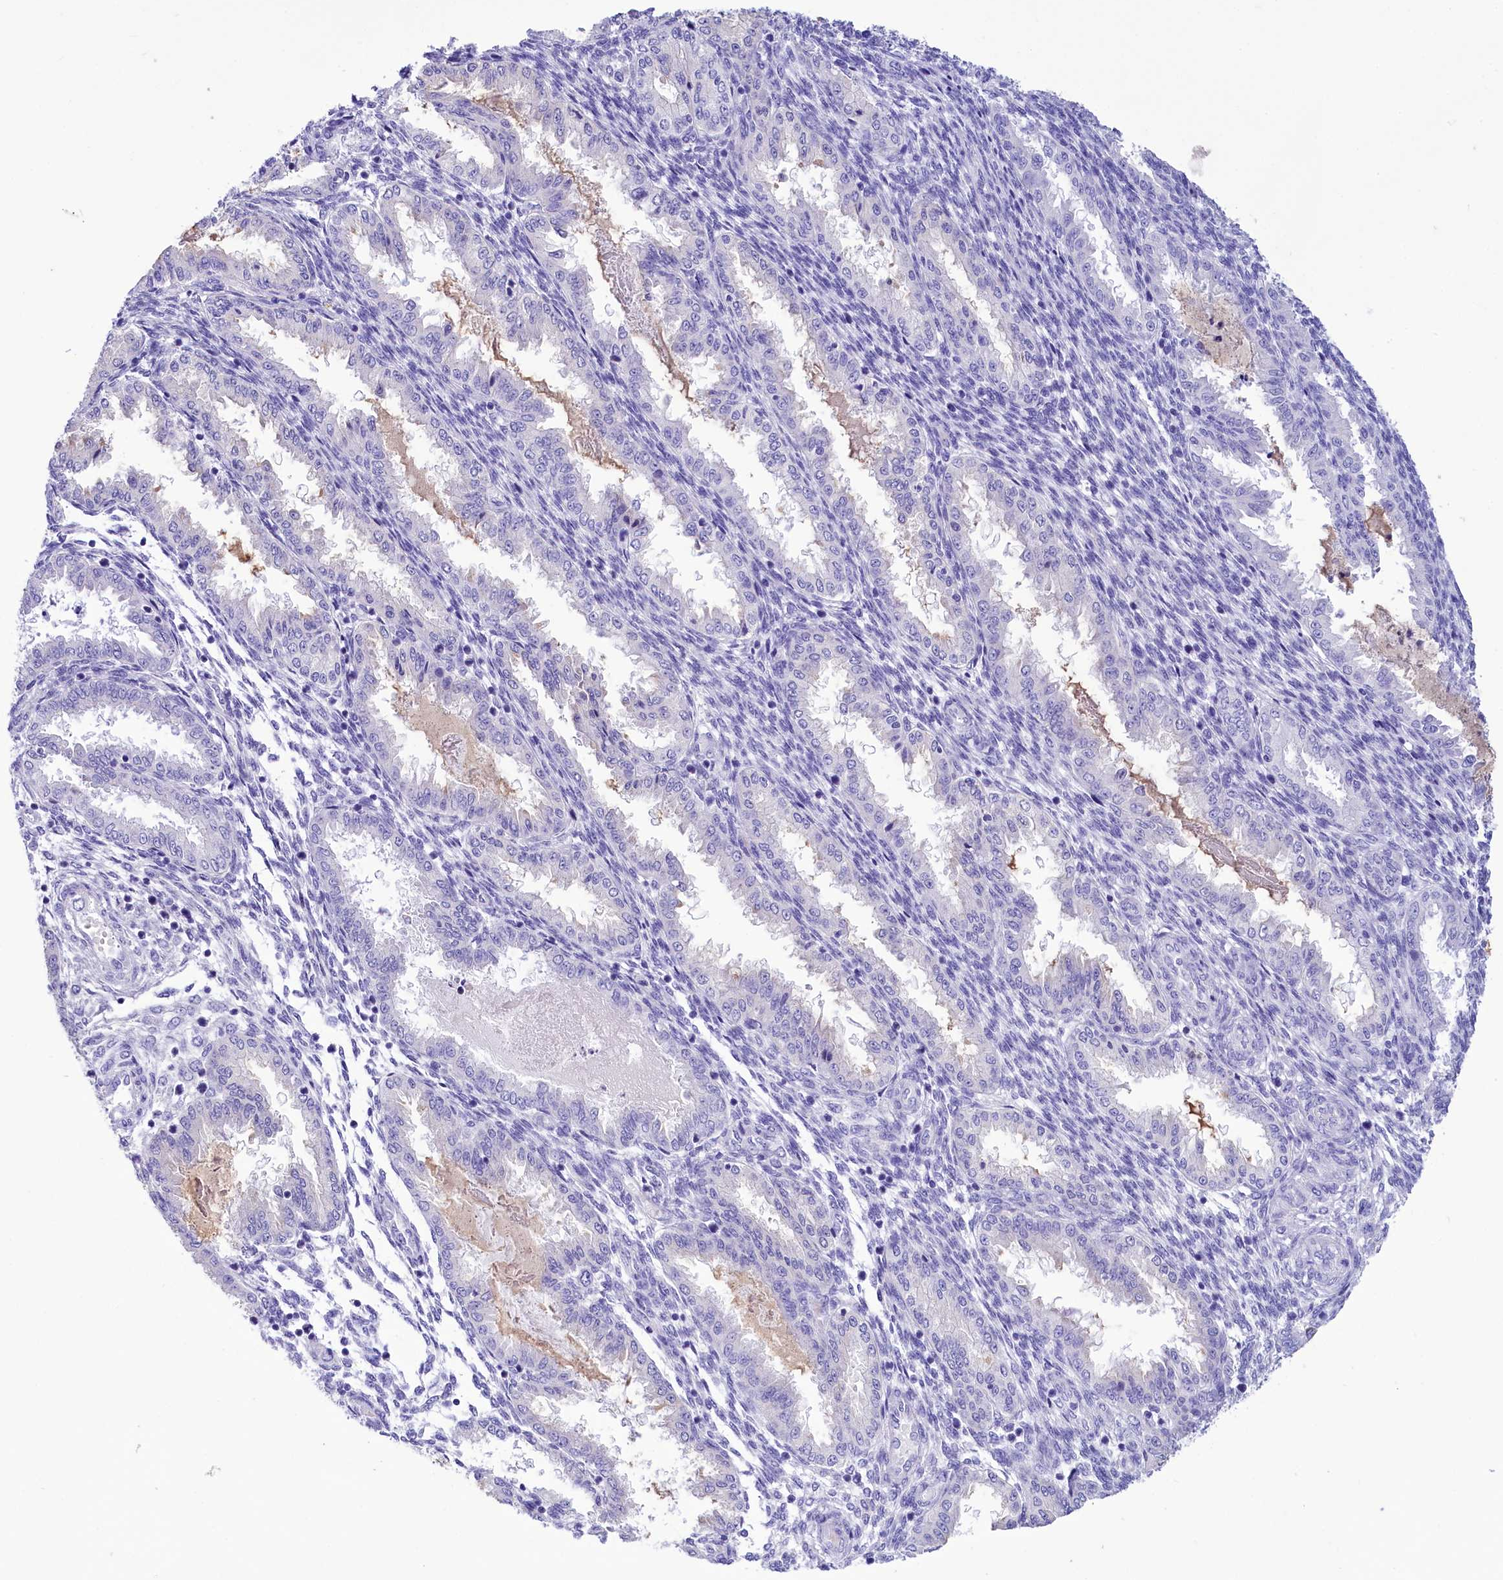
{"staining": {"intensity": "negative", "quantity": "none", "location": "none"}, "tissue": "endometrium", "cell_type": "Cells in endometrial stroma", "image_type": "normal", "snomed": [{"axis": "morphology", "description": "Normal tissue, NOS"}, {"axis": "topography", "description": "Endometrium"}], "caption": "IHC image of normal endometrium: human endometrium stained with DAB shows no significant protein expression in cells in endometrial stroma.", "gene": "TTC36", "patient": {"sex": "female", "age": 33}}